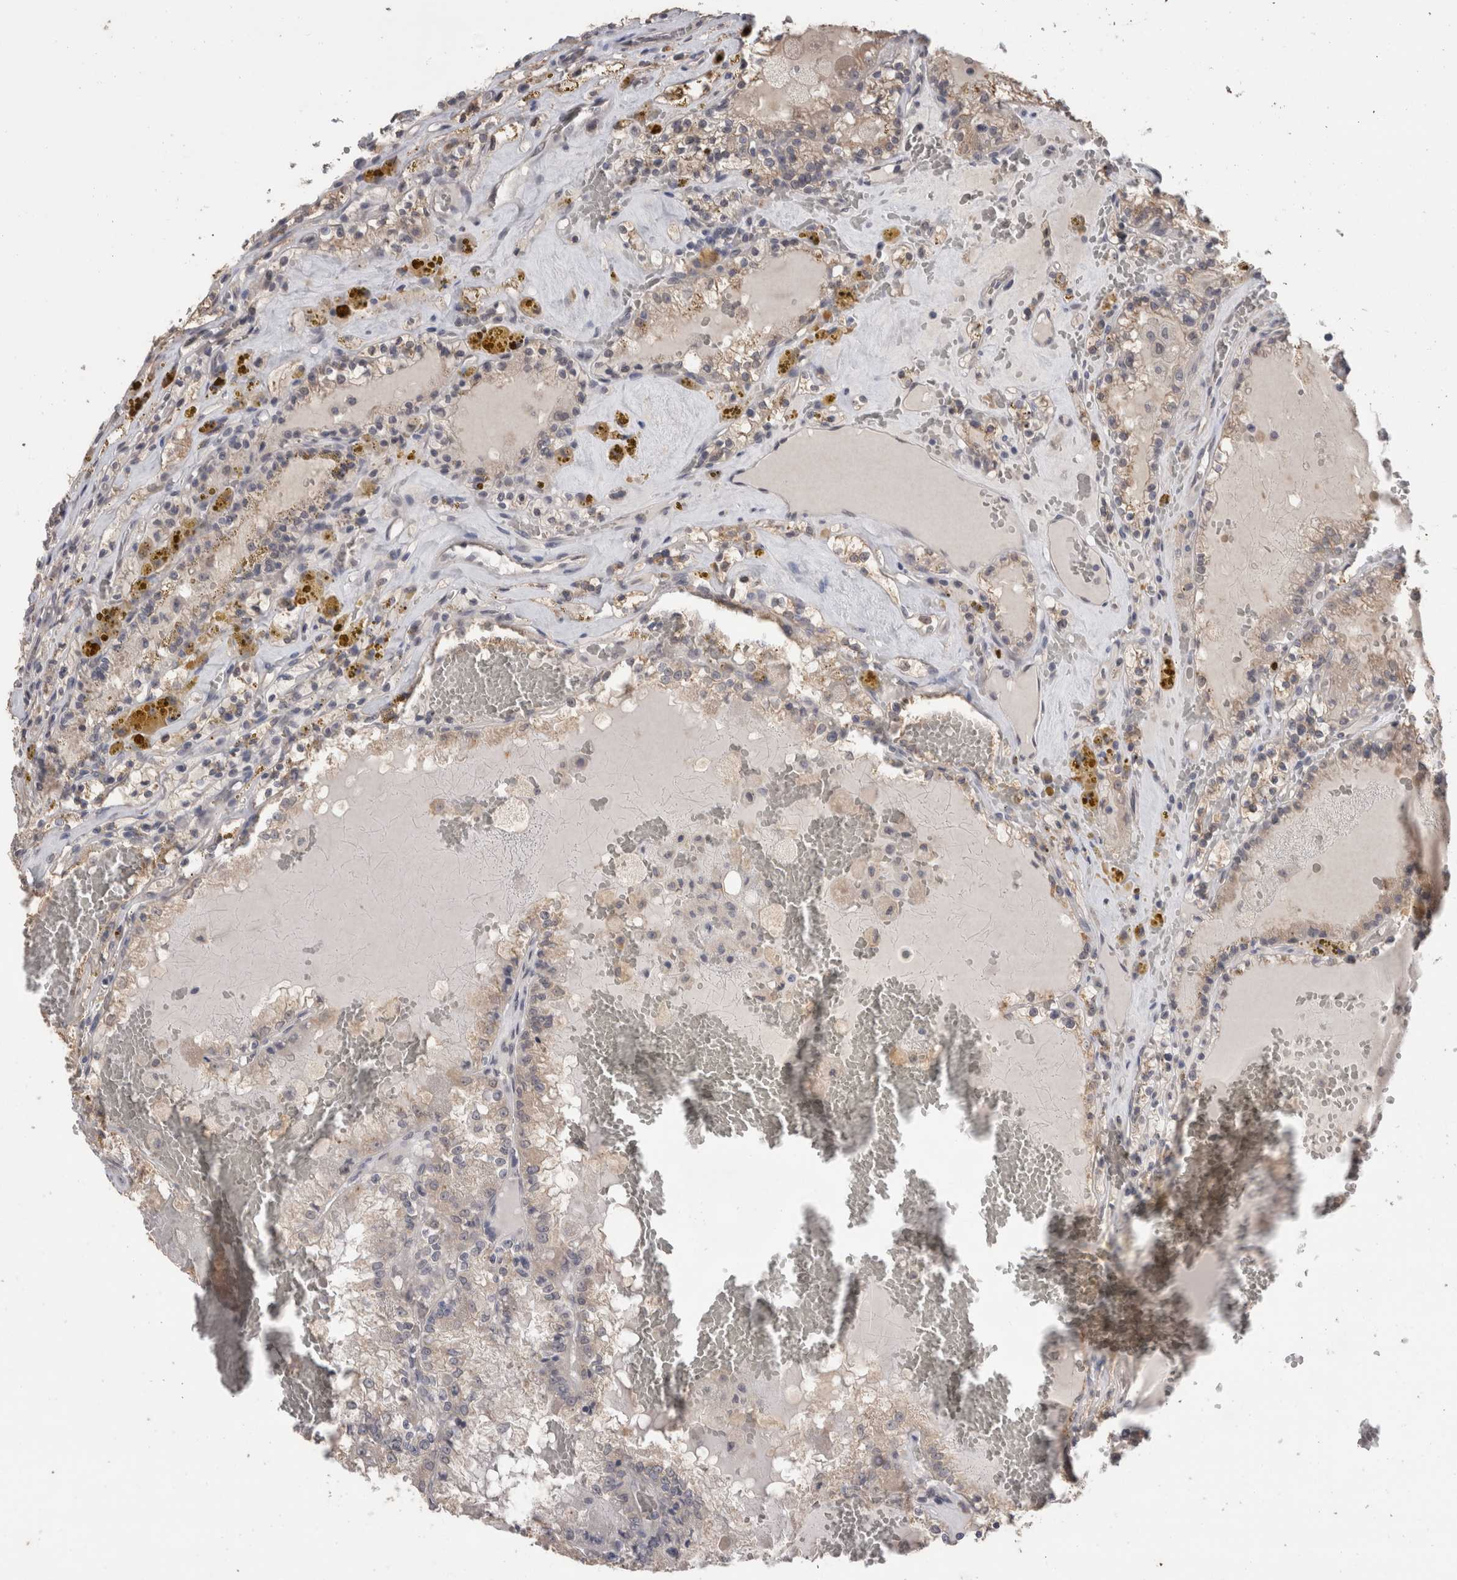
{"staining": {"intensity": "weak", "quantity": "<25%", "location": "cytoplasmic/membranous"}, "tissue": "renal cancer", "cell_type": "Tumor cells", "image_type": "cancer", "snomed": [{"axis": "morphology", "description": "Adenocarcinoma, NOS"}, {"axis": "topography", "description": "Kidney"}], "caption": "IHC of human renal cancer exhibits no positivity in tumor cells.", "gene": "FHOD3", "patient": {"sex": "female", "age": 56}}